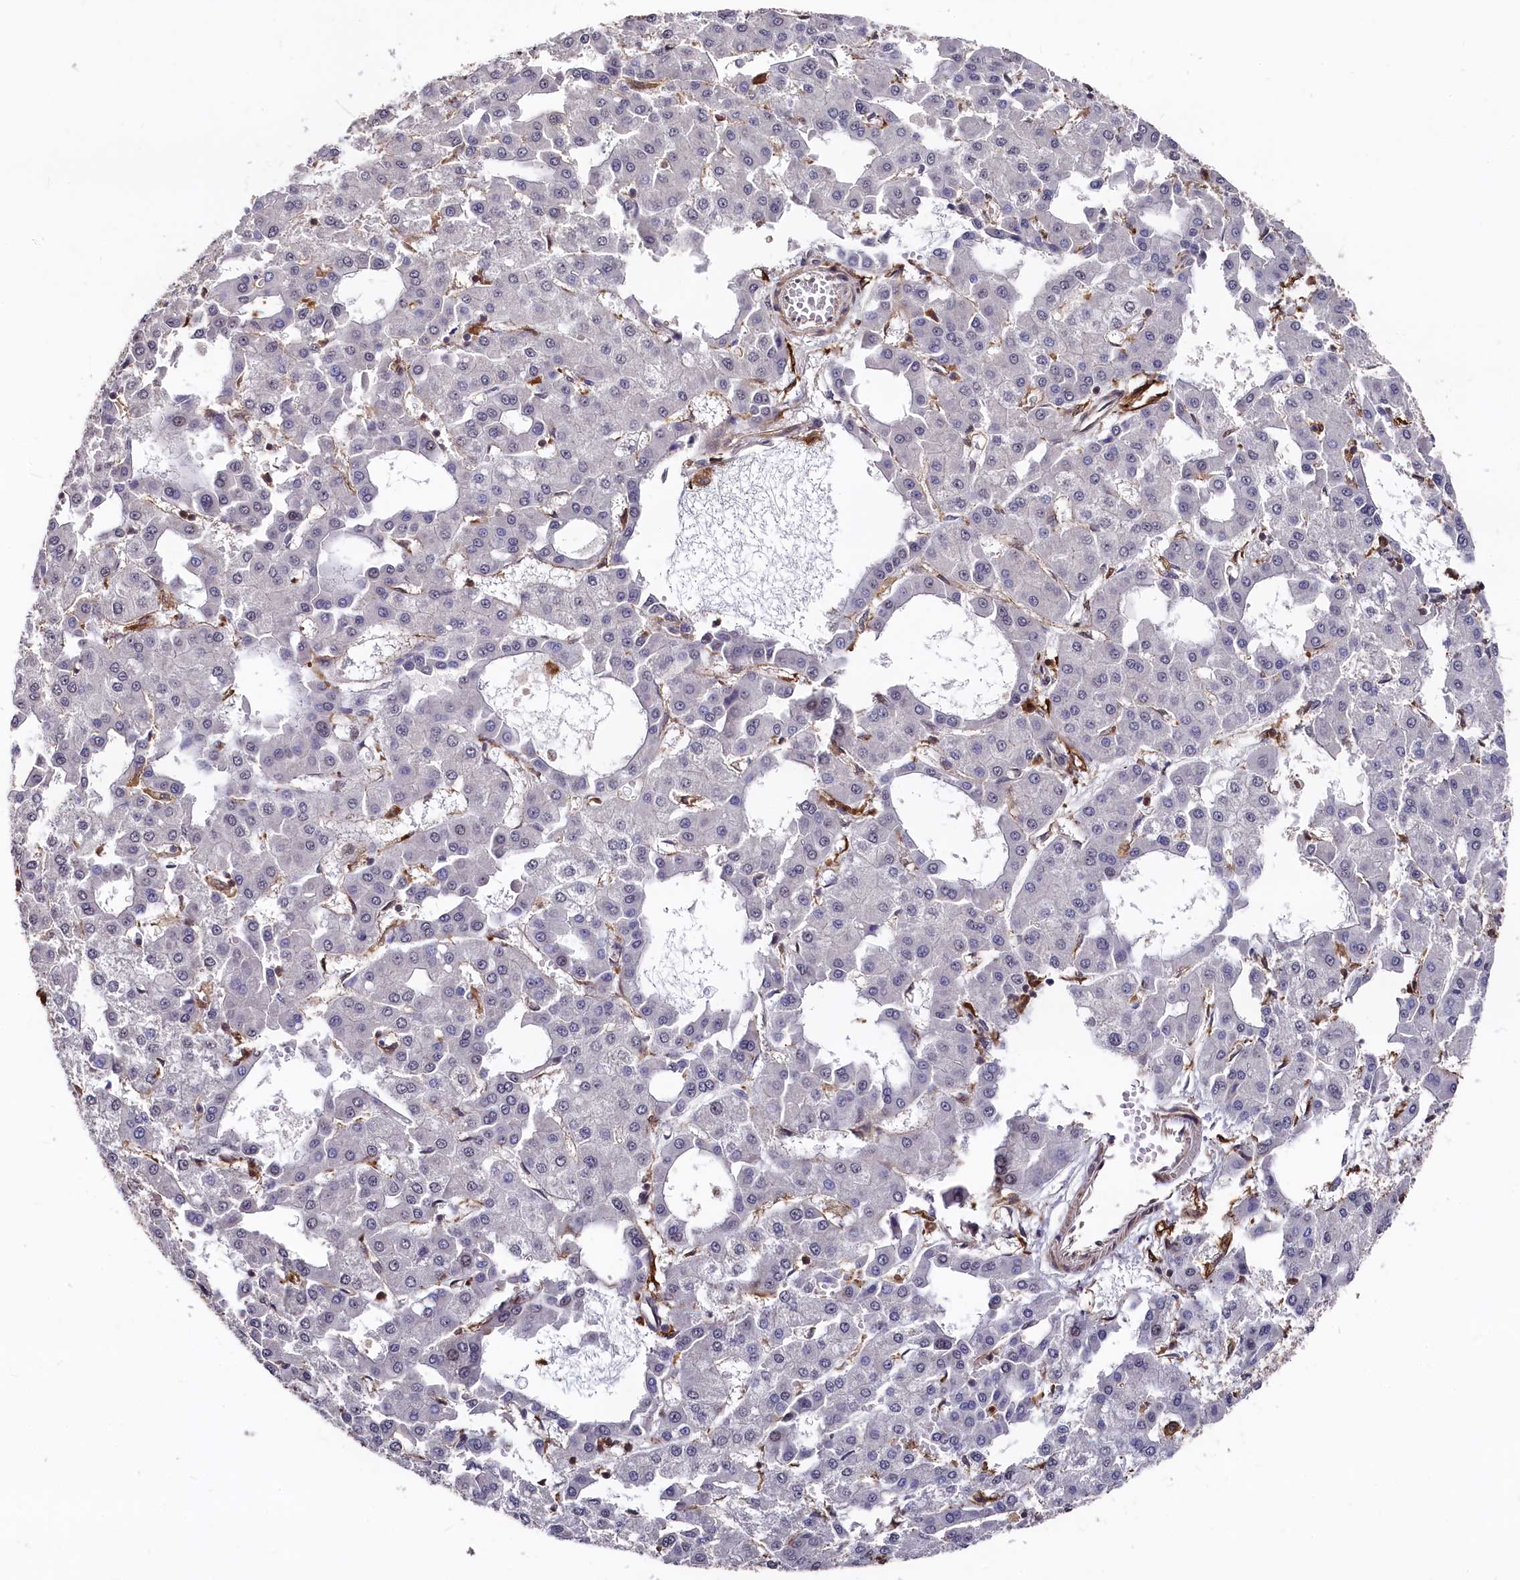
{"staining": {"intensity": "negative", "quantity": "none", "location": "none"}, "tissue": "liver cancer", "cell_type": "Tumor cells", "image_type": "cancer", "snomed": [{"axis": "morphology", "description": "Carcinoma, Hepatocellular, NOS"}, {"axis": "topography", "description": "Liver"}], "caption": "The micrograph shows no staining of tumor cells in hepatocellular carcinoma (liver). (DAB immunohistochemistry (IHC) visualized using brightfield microscopy, high magnification).", "gene": "PLEKHO2", "patient": {"sex": "male", "age": 47}}